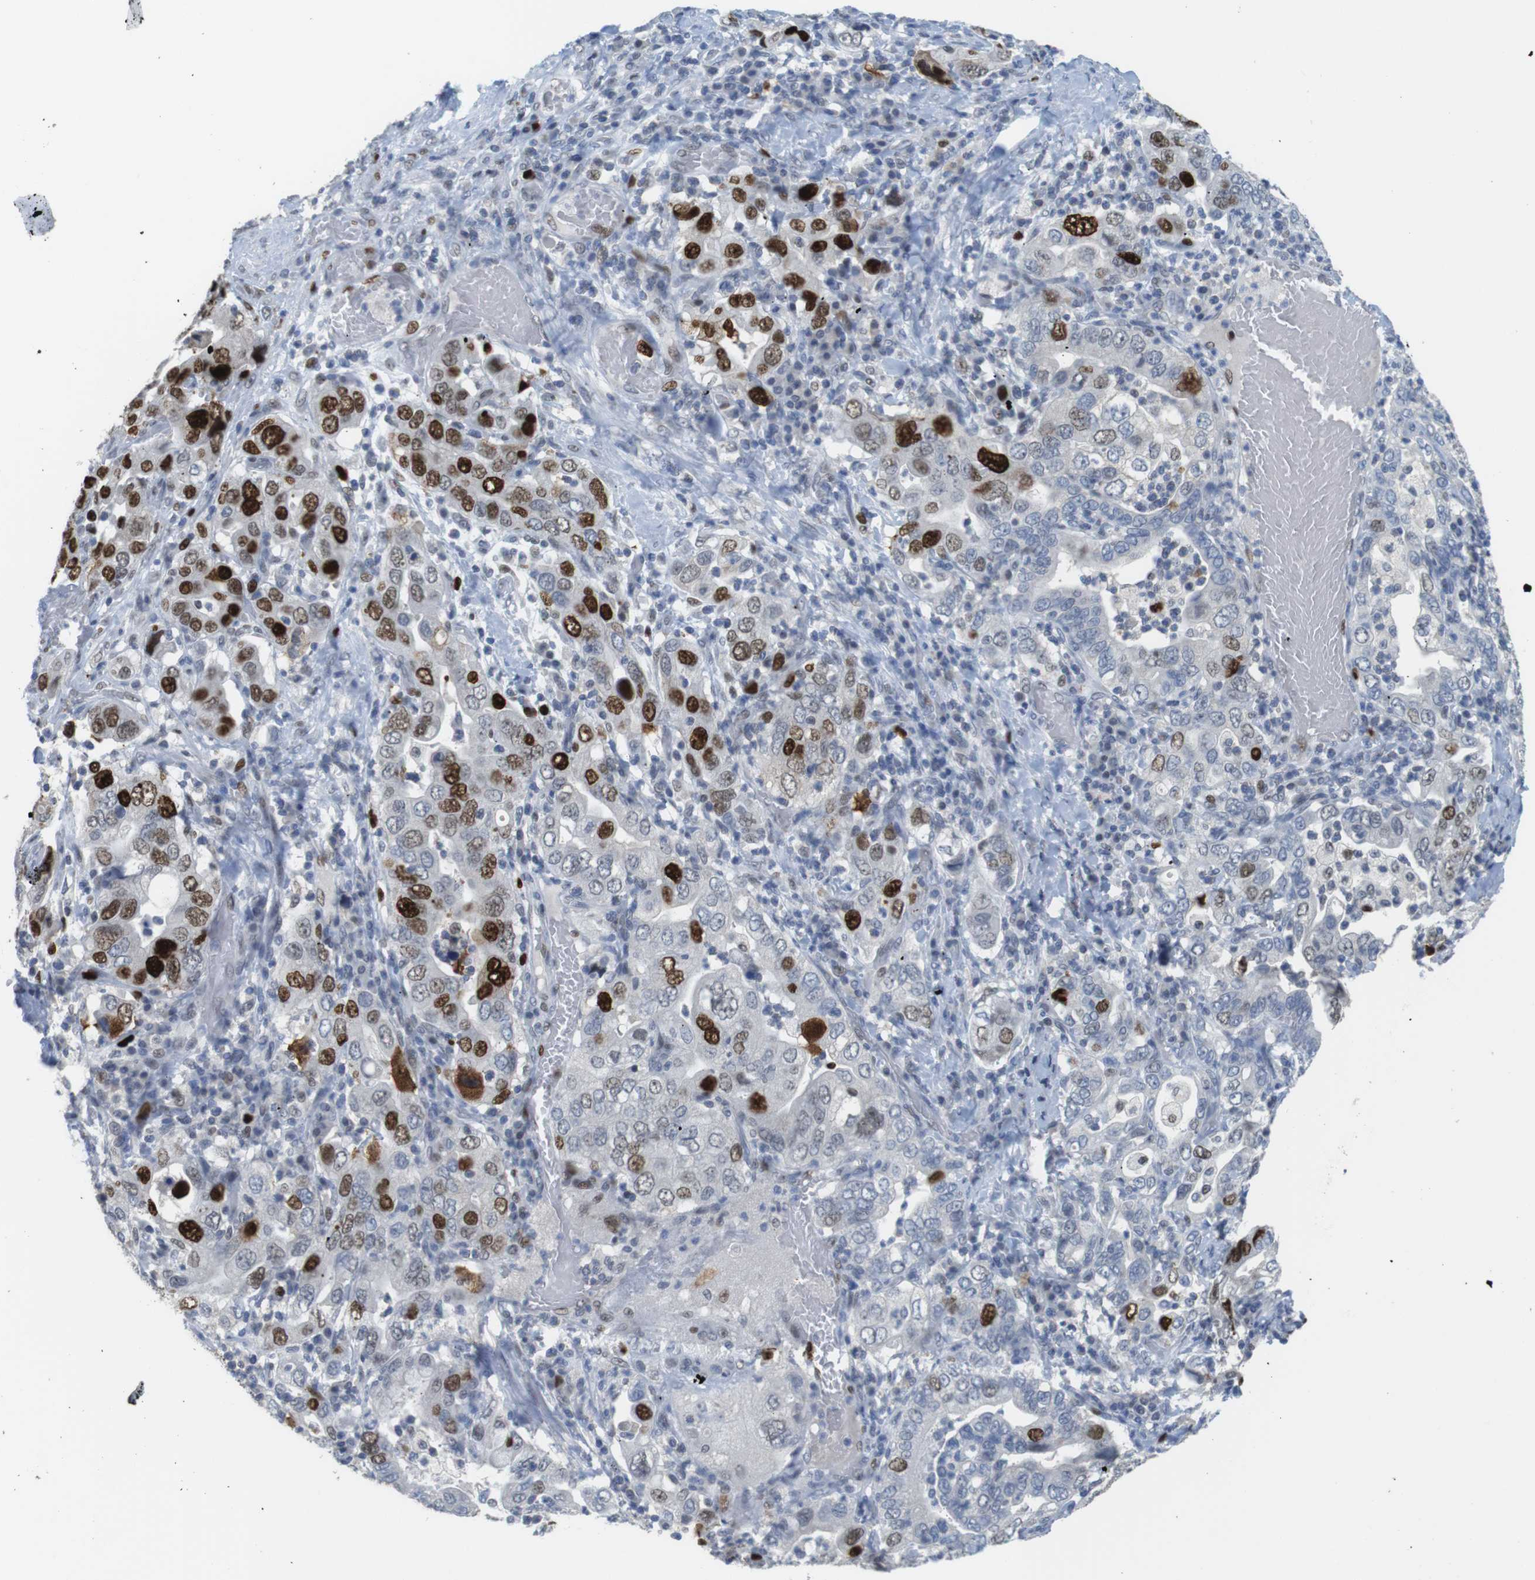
{"staining": {"intensity": "strong", "quantity": "25%-75%", "location": "nuclear"}, "tissue": "stomach cancer", "cell_type": "Tumor cells", "image_type": "cancer", "snomed": [{"axis": "morphology", "description": "Adenocarcinoma, NOS"}, {"axis": "topography", "description": "Stomach, upper"}], "caption": "Stomach cancer stained with a protein marker displays strong staining in tumor cells.", "gene": "KPNA2", "patient": {"sex": "male", "age": 62}}